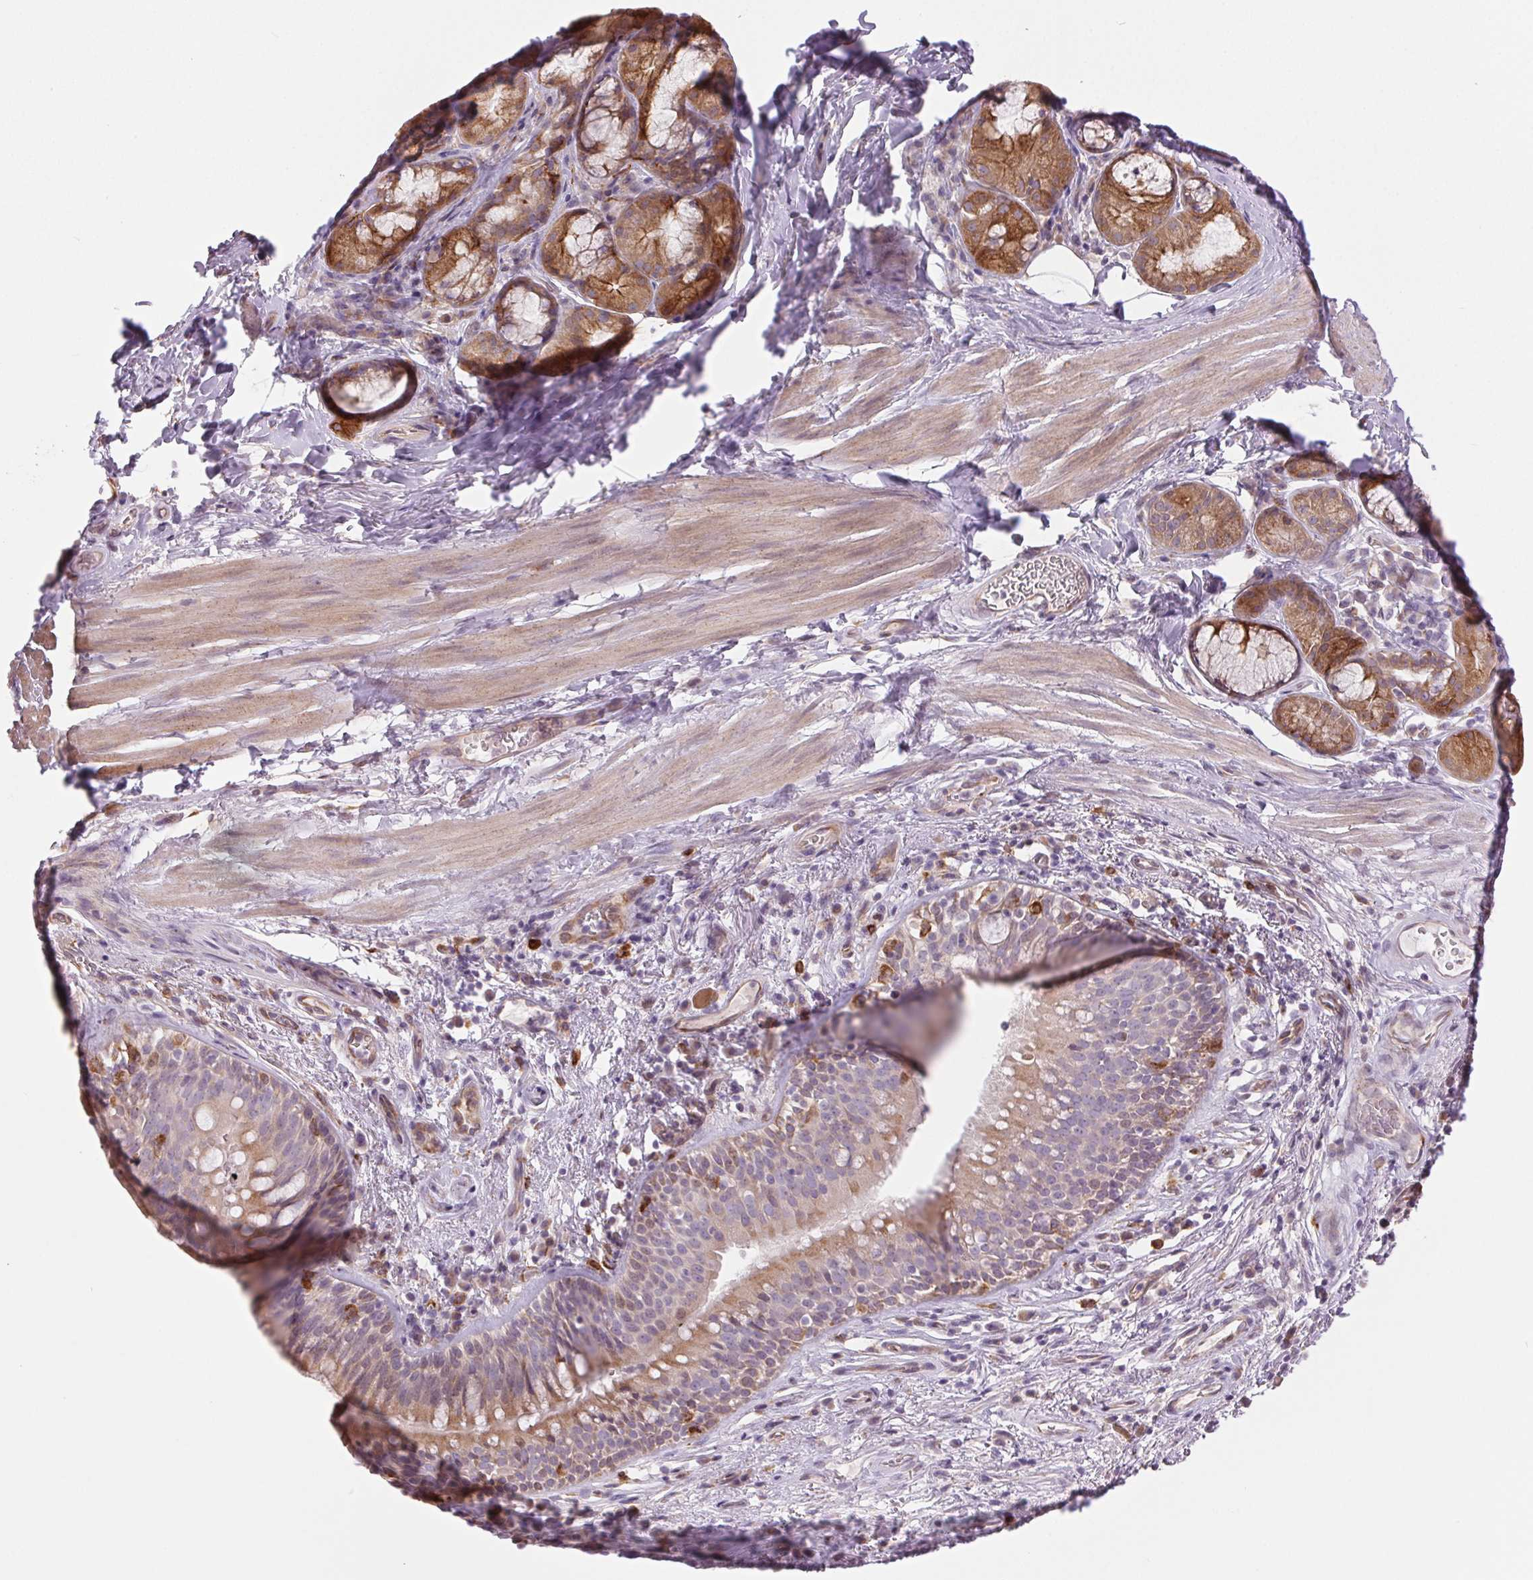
{"staining": {"intensity": "weak", "quantity": "25%-75%", "location": "cytoplasmic/membranous"}, "tissue": "bronchus", "cell_type": "Respiratory epithelial cells", "image_type": "normal", "snomed": [{"axis": "morphology", "description": "Normal tissue, NOS"}, {"axis": "topography", "description": "Cartilage tissue"}, {"axis": "topography", "description": "Bronchus"}], "caption": "Immunohistochemical staining of unremarkable bronchus demonstrates low levels of weak cytoplasmic/membranous staining in approximately 25%-75% of respiratory epithelial cells. Immunohistochemistry (ihc) stains the protein of interest in brown and the nuclei are stained blue.", "gene": "METTL17", "patient": {"sex": "male", "age": 58}}